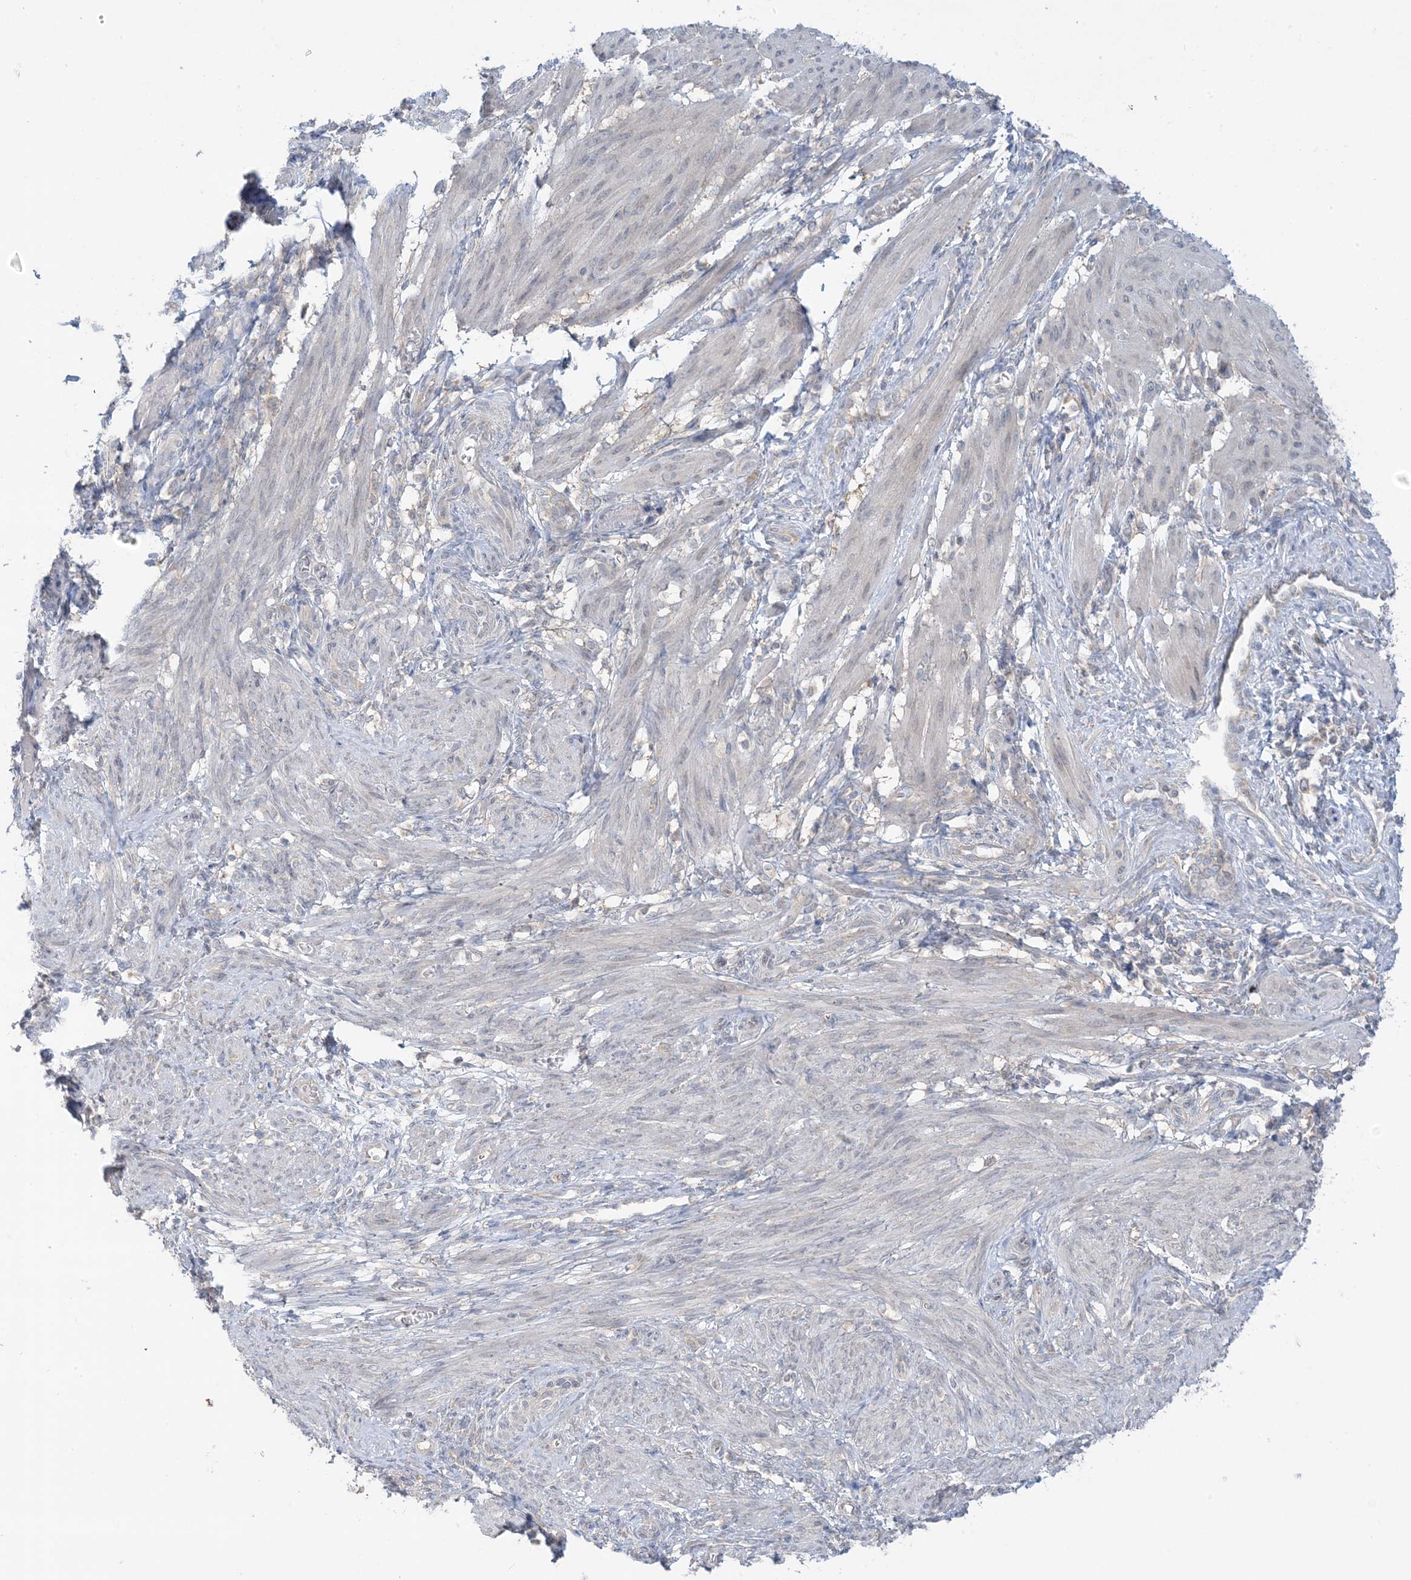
{"staining": {"intensity": "negative", "quantity": "none", "location": "none"}, "tissue": "smooth muscle", "cell_type": "Smooth muscle cells", "image_type": "normal", "snomed": [{"axis": "morphology", "description": "Normal tissue, NOS"}, {"axis": "topography", "description": "Smooth muscle"}], "caption": "High magnification brightfield microscopy of unremarkable smooth muscle stained with DAB (3,3'-diaminobenzidine) (brown) and counterstained with hematoxylin (blue): smooth muscle cells show no significant positivity.", "gene": "RPP40", "patient": {"sex": "female", "age": 39}}